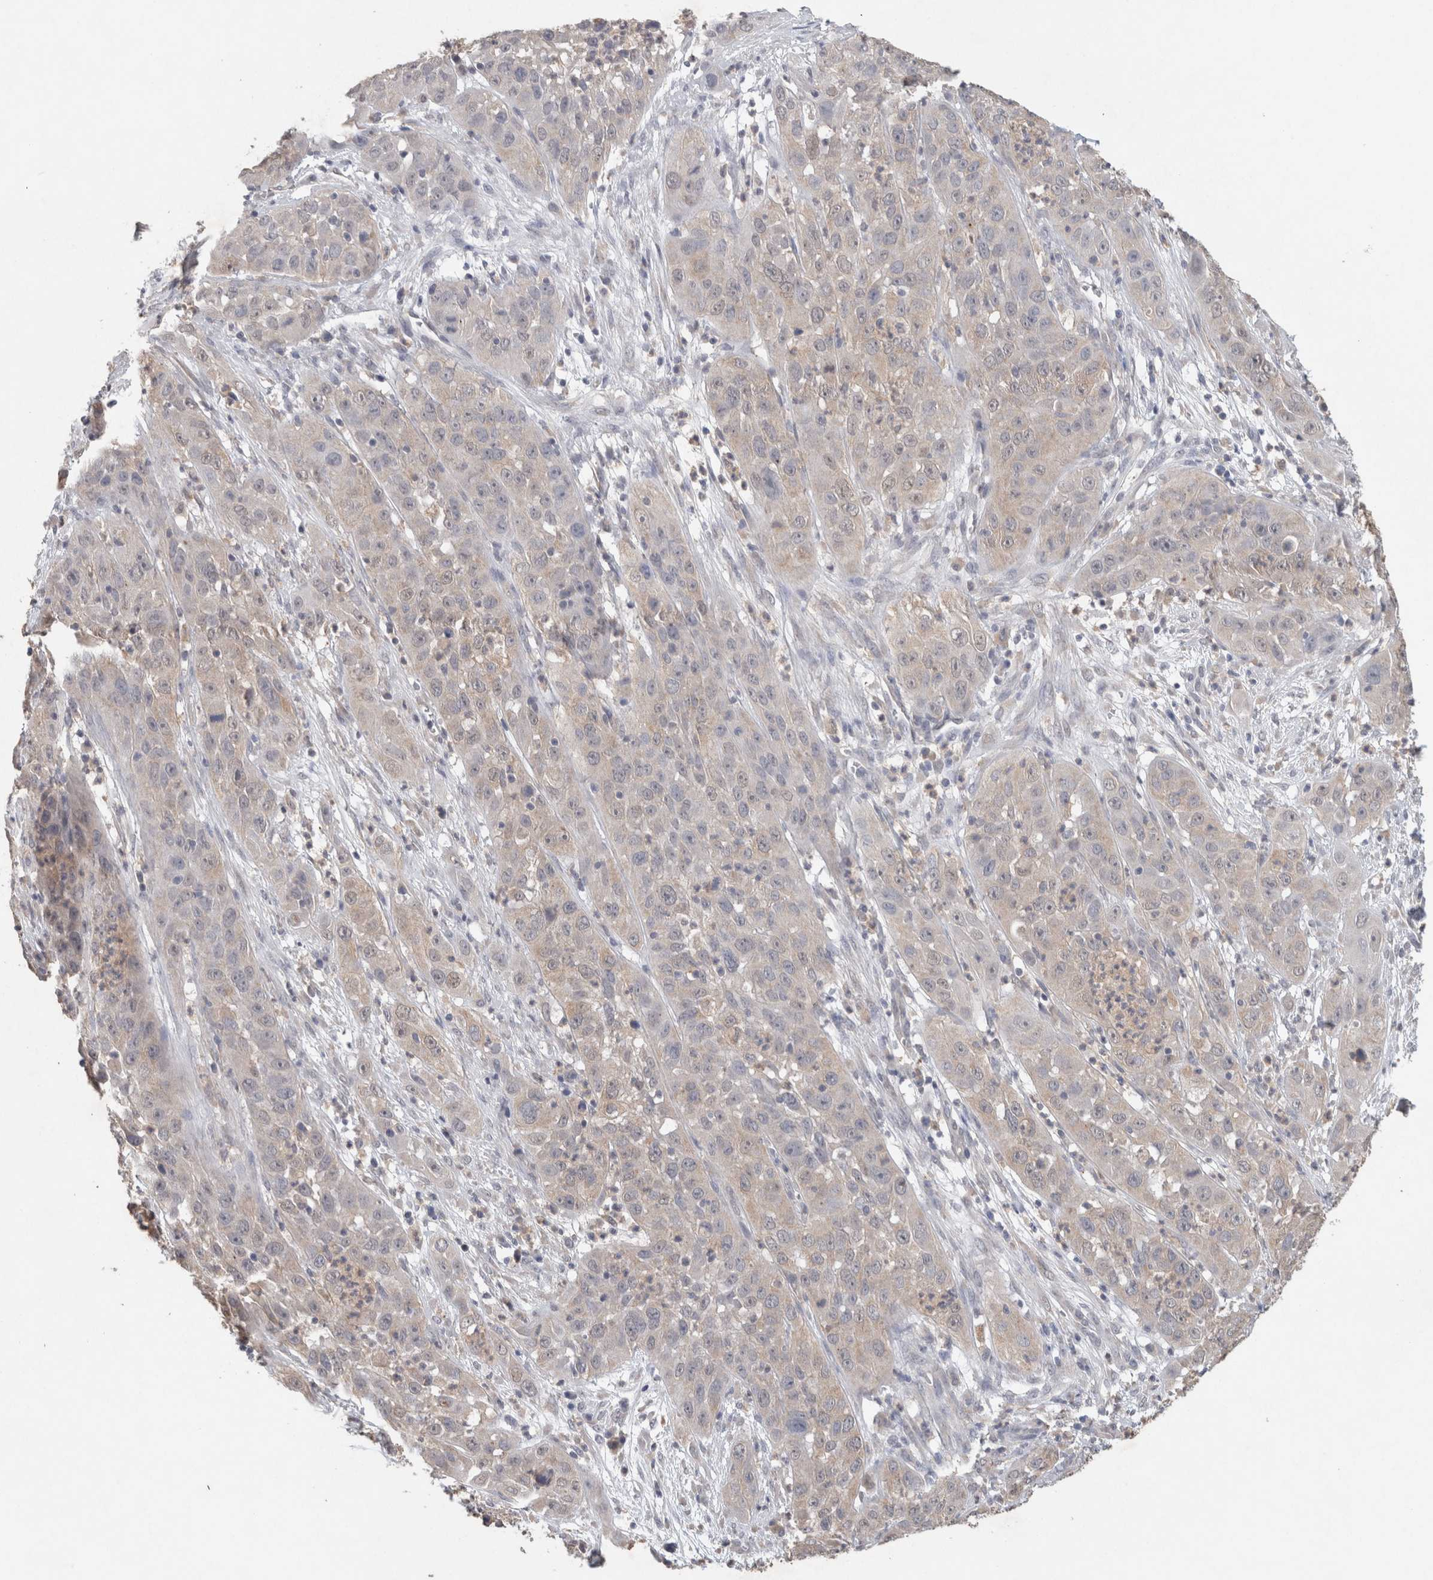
{"staining": {"intensity": "weak", "quantity": "<25%", "location": "cytoplasmic/membranous"}, "tissue": "cervical cancer", "cell_type": "Tumor cells", "image_type": "cancer", "snomed": [{"axis": "morphology", "description": "Squamous cell carcinoma, NOS"}, {"axis": "topography", "description": "Cervix"}], "caption": "Cervical cancer was stained to show a protein in brown. There is no significant staining in tumor cells.", "gene": "RAB14", "patient": {"sex": "female", "age": 32}}